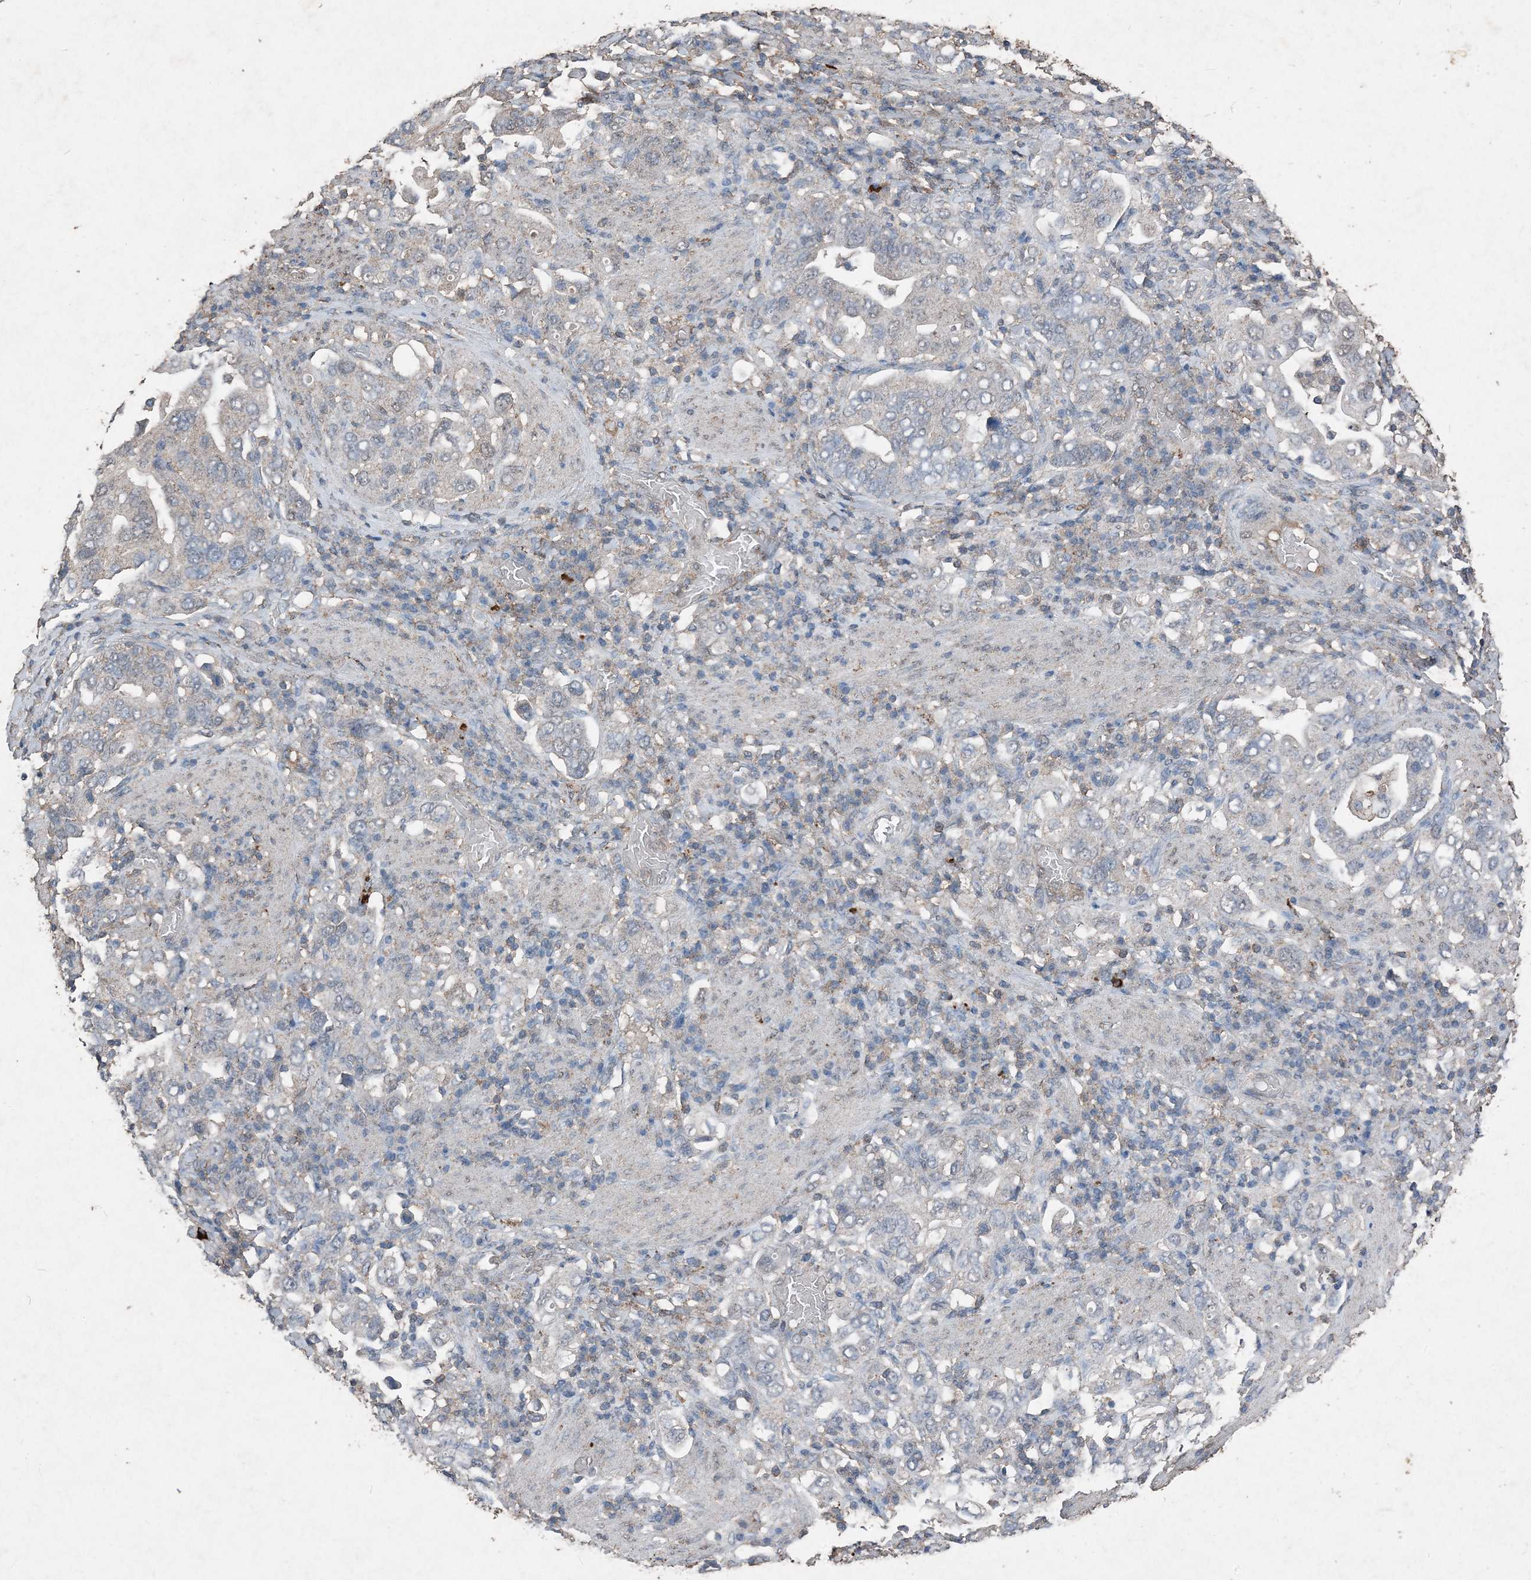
{"staining": {"intensity": "negative", "quantity": "none", "location": "none"}, "tissue": "stomach cancer", "cell_type": "Tumor cells", "image_type": "cancer", "snomed": [{"axis": "morphology", "description": "Adenocarcinoma, NOS"}, {"axis": "topography", "description": "Stomach, upper"}], "caption": "An immunohistochemistry image of stomach cancer is shown. There is no staining in tumor cells of stomach cancer.", "gene": "FCN3", "patient": {"sex": "male", "age": 62}}